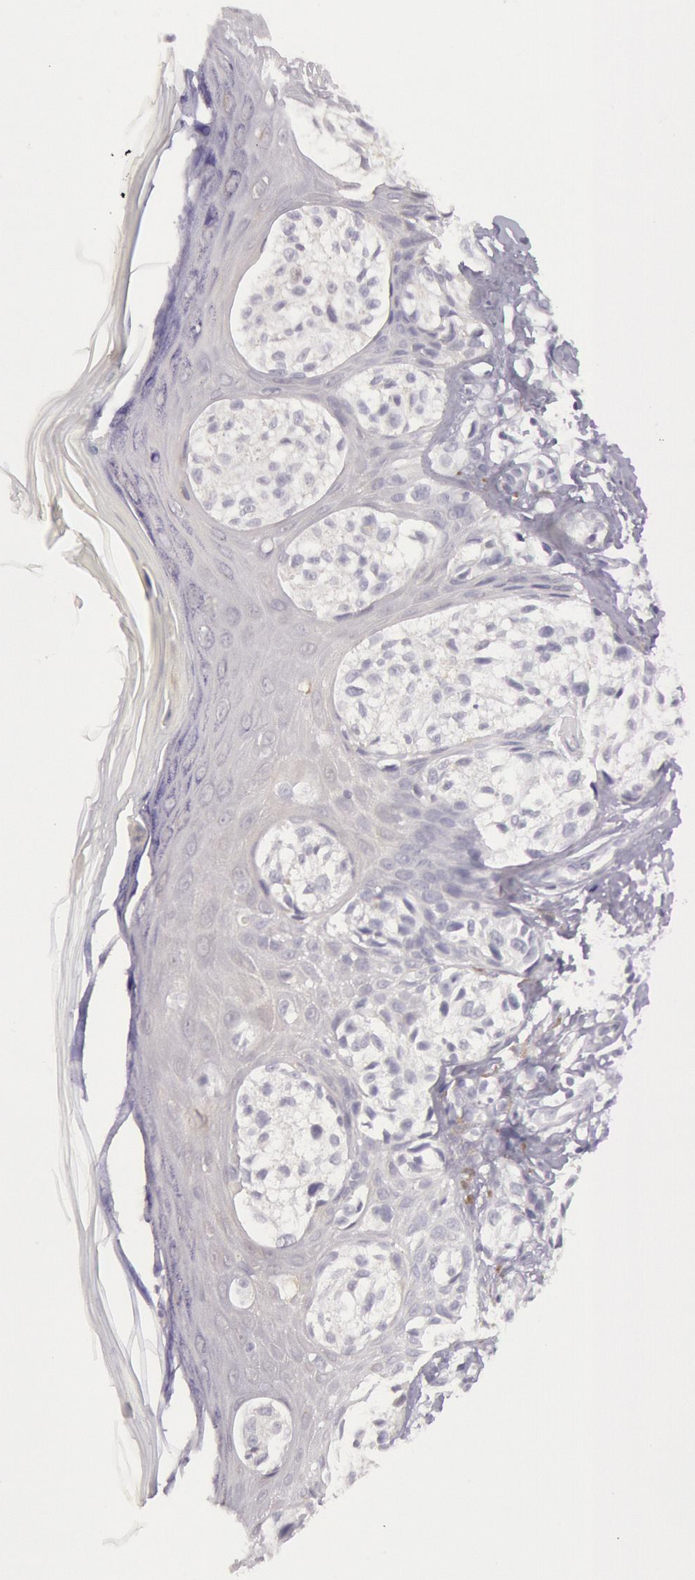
{"staining": {"intensity": "negative", "quantity": "none", "location": "none"}, "tissue": "melanoma", "cell_type": "Tumor cells", "image_type": "cancer", "snomed": [{"axis": "morphology", "description": "Malignant melanoma, NOS"}, {"axis": "topography", "description": "Skin"}], "caption": "Tumor cells are negative for brown protein staining in malignant melanoma.", "gene": "CKB", "patient": {"sex": "male", "age": 57}}